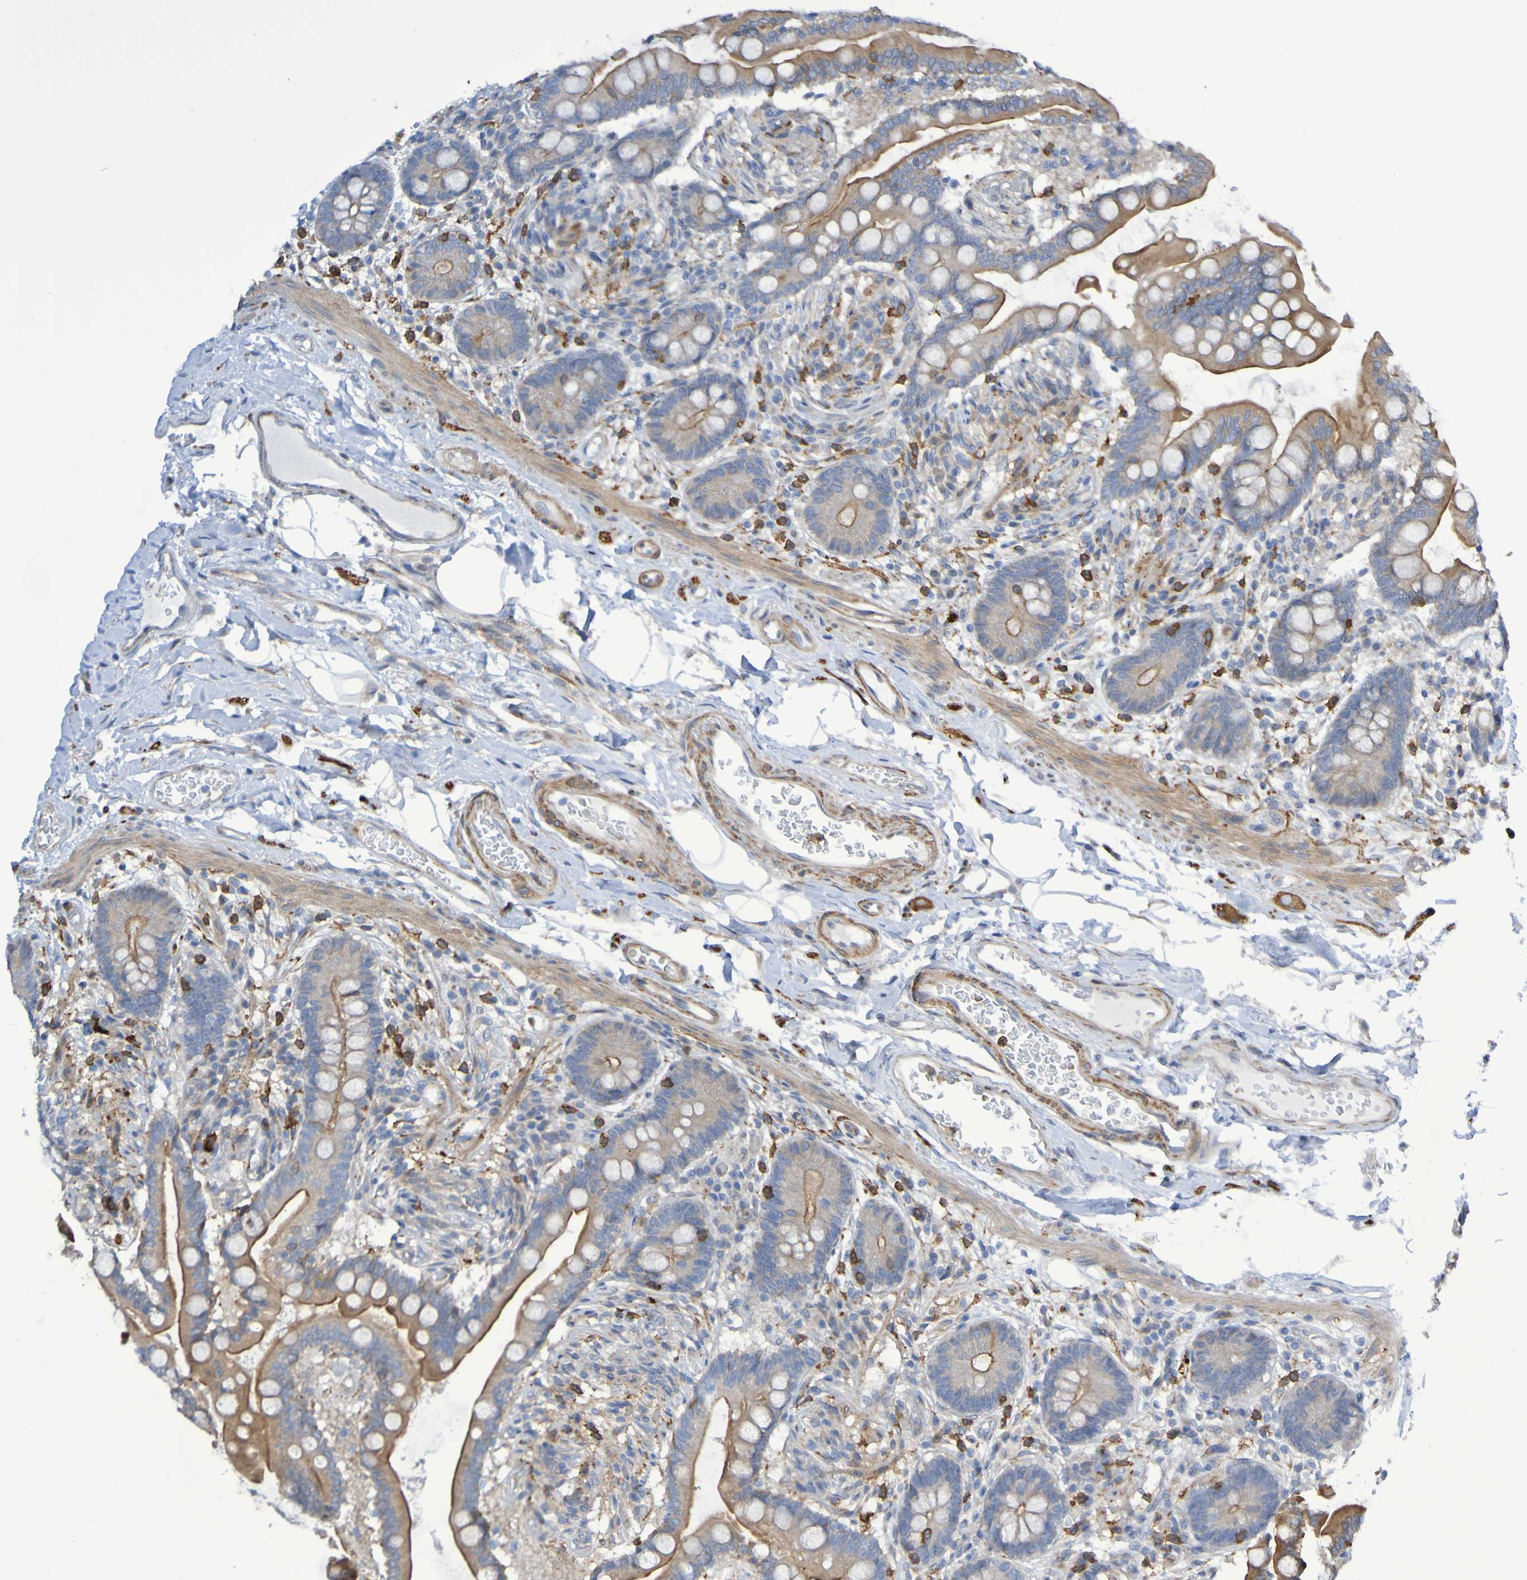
{"staining": {"intensity": "weak", "quantity": "25%-75%", "location": "cytoplasmic/membranous"}, "tissue": "colon", "cell_type": "Endothelial cells", "image_type": "normal", "snomed": [{"axis": "morphology", "description": "Normal tissue, NOS"}, {"axis": "topography", "description": "Colon"}], "caption": "This histopathology image shows immunohistochemistry (IHC) staining of benign human colon, with low weak cytoplasmic/membranous staining in approximately 25%-75% of endothelial cells.", "gene": "SCRG1", "patient": {"sex": "male", "age": 73}}